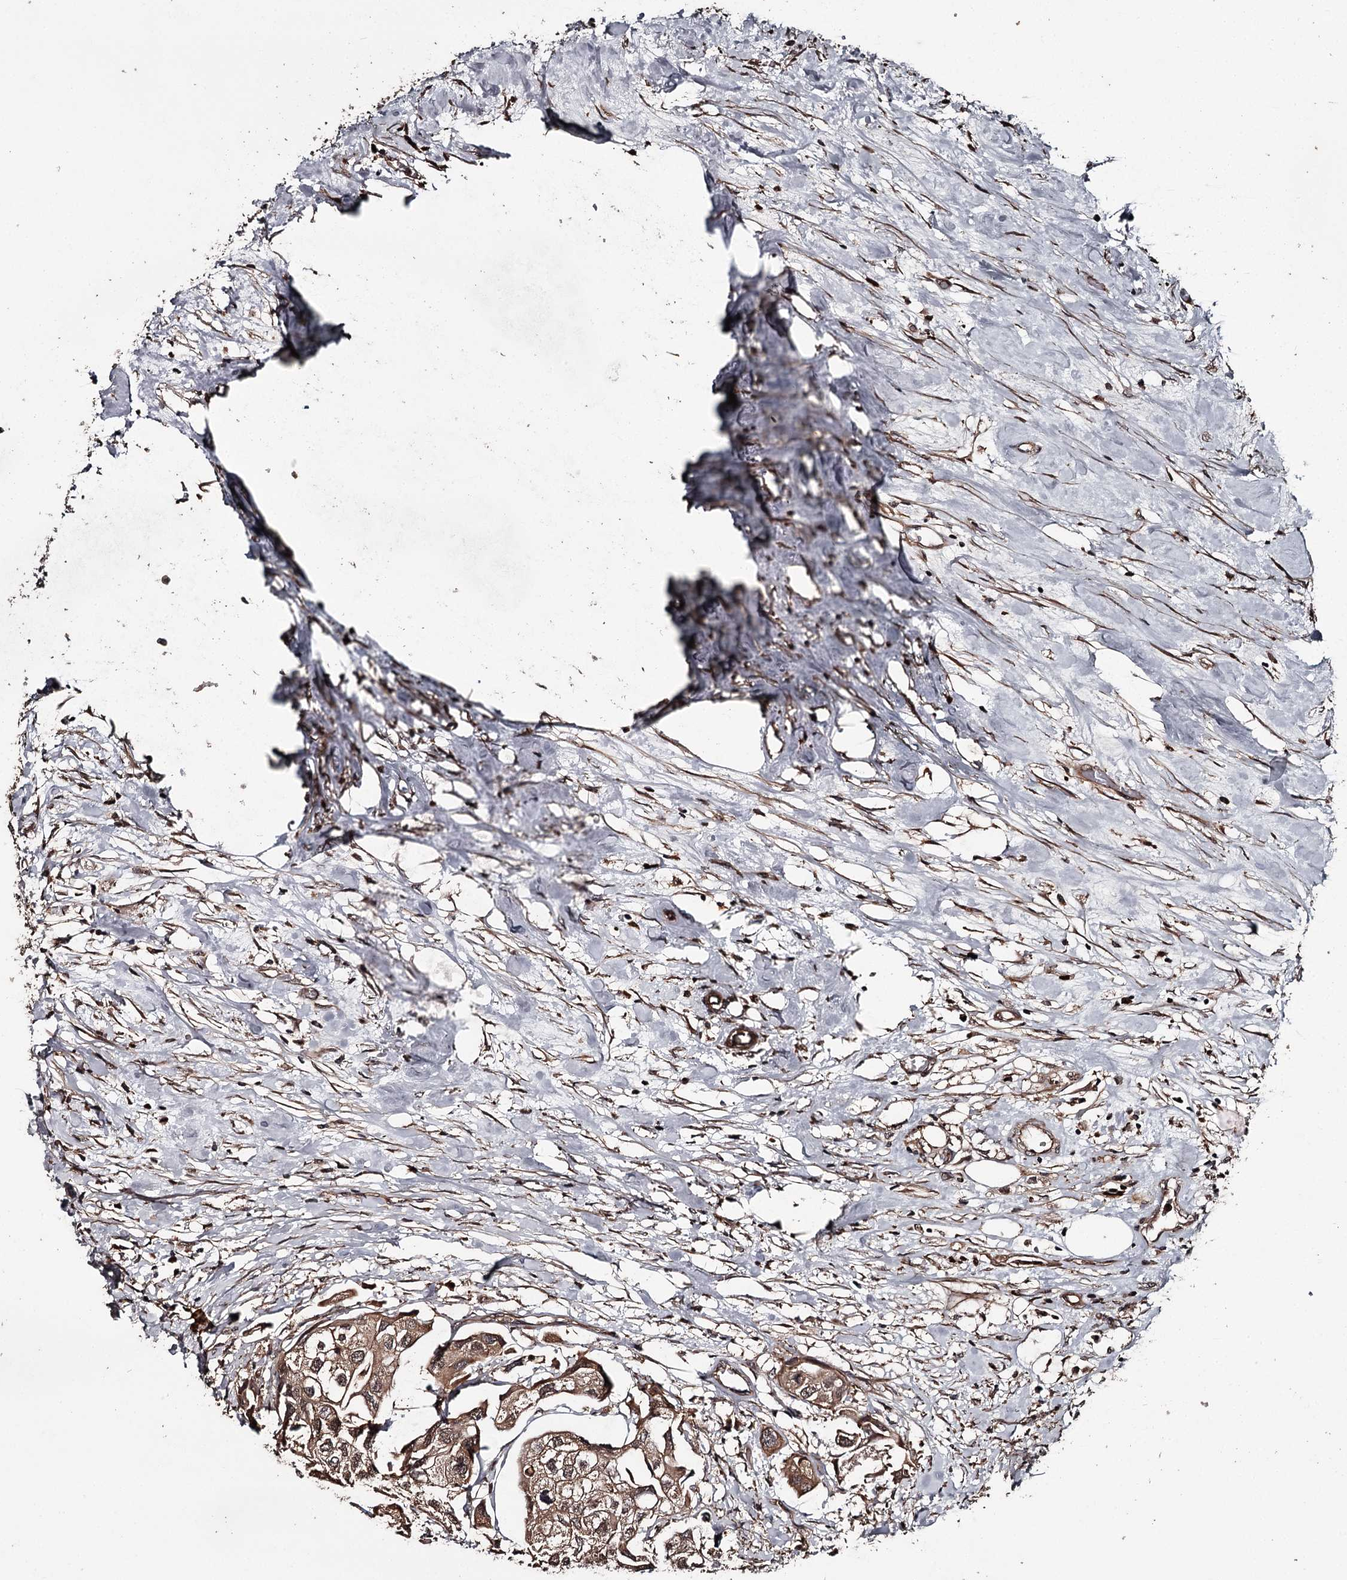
{"staining": {"intensity": "moderate", "quantity": ">75%", "location": "cytoplasmic/membranous"}, "tissue": "urothelial cancer", "cell_type": "Tumor cells", "image_type": "cancer", "snomed": [{"axis": "morphology", "description": "Urothelial carcinoma, High grade"}, {"axis": "topography", "description": "Urinary bladder"}], "caption": "The photomicrograph reveals a brown stain indicating the presence of a protein in the cytoplasmic/membranous of tumor cells in urothelial cancer. (IHC, brightfield microscopy, high magnification).", "gene": "RAB21", "patient": {"sex": "male", "age": 64}}